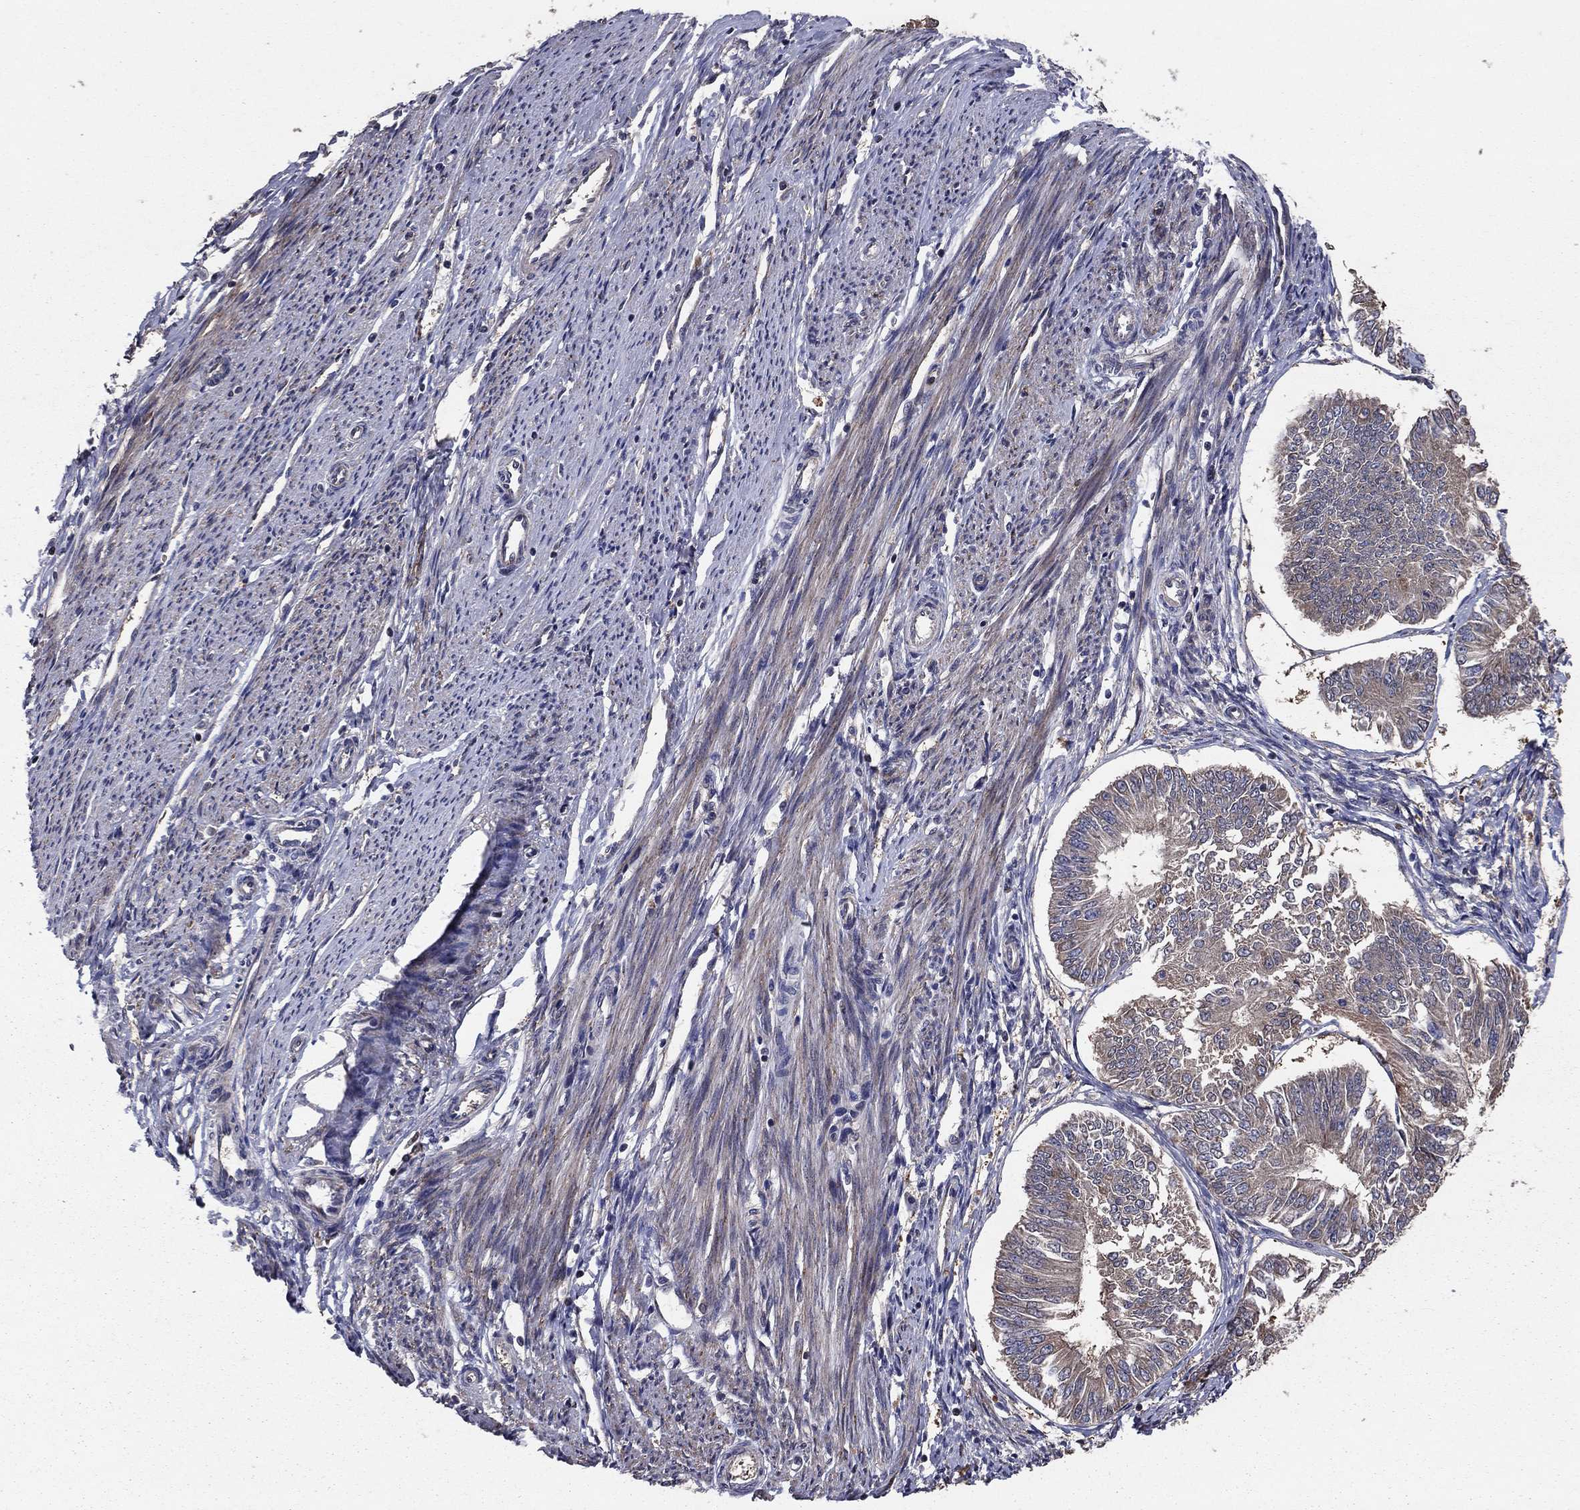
{"staining": {"intensity": "weak", "quantity": "25%-75%", "location": "cytoplasmic/membranous"}, "tissue": "endometrial cancer", "cell_type": "Tumor cells", "image_type": "cancer", "snomed": [{"axis": "morphology", "description": "Adenocarcinoma, NOS"}, {"axis": "topography", "description": "Endometrium"}], "caption": "Immunohistochemistry of endometrial adenocarcinoma shows low levels of weak cytoplasmic/membranous positivity in approximately 25%-75% of tumor cells.", "gene": "BABAM2", "patient": {"sex": "female", "age": 58}}